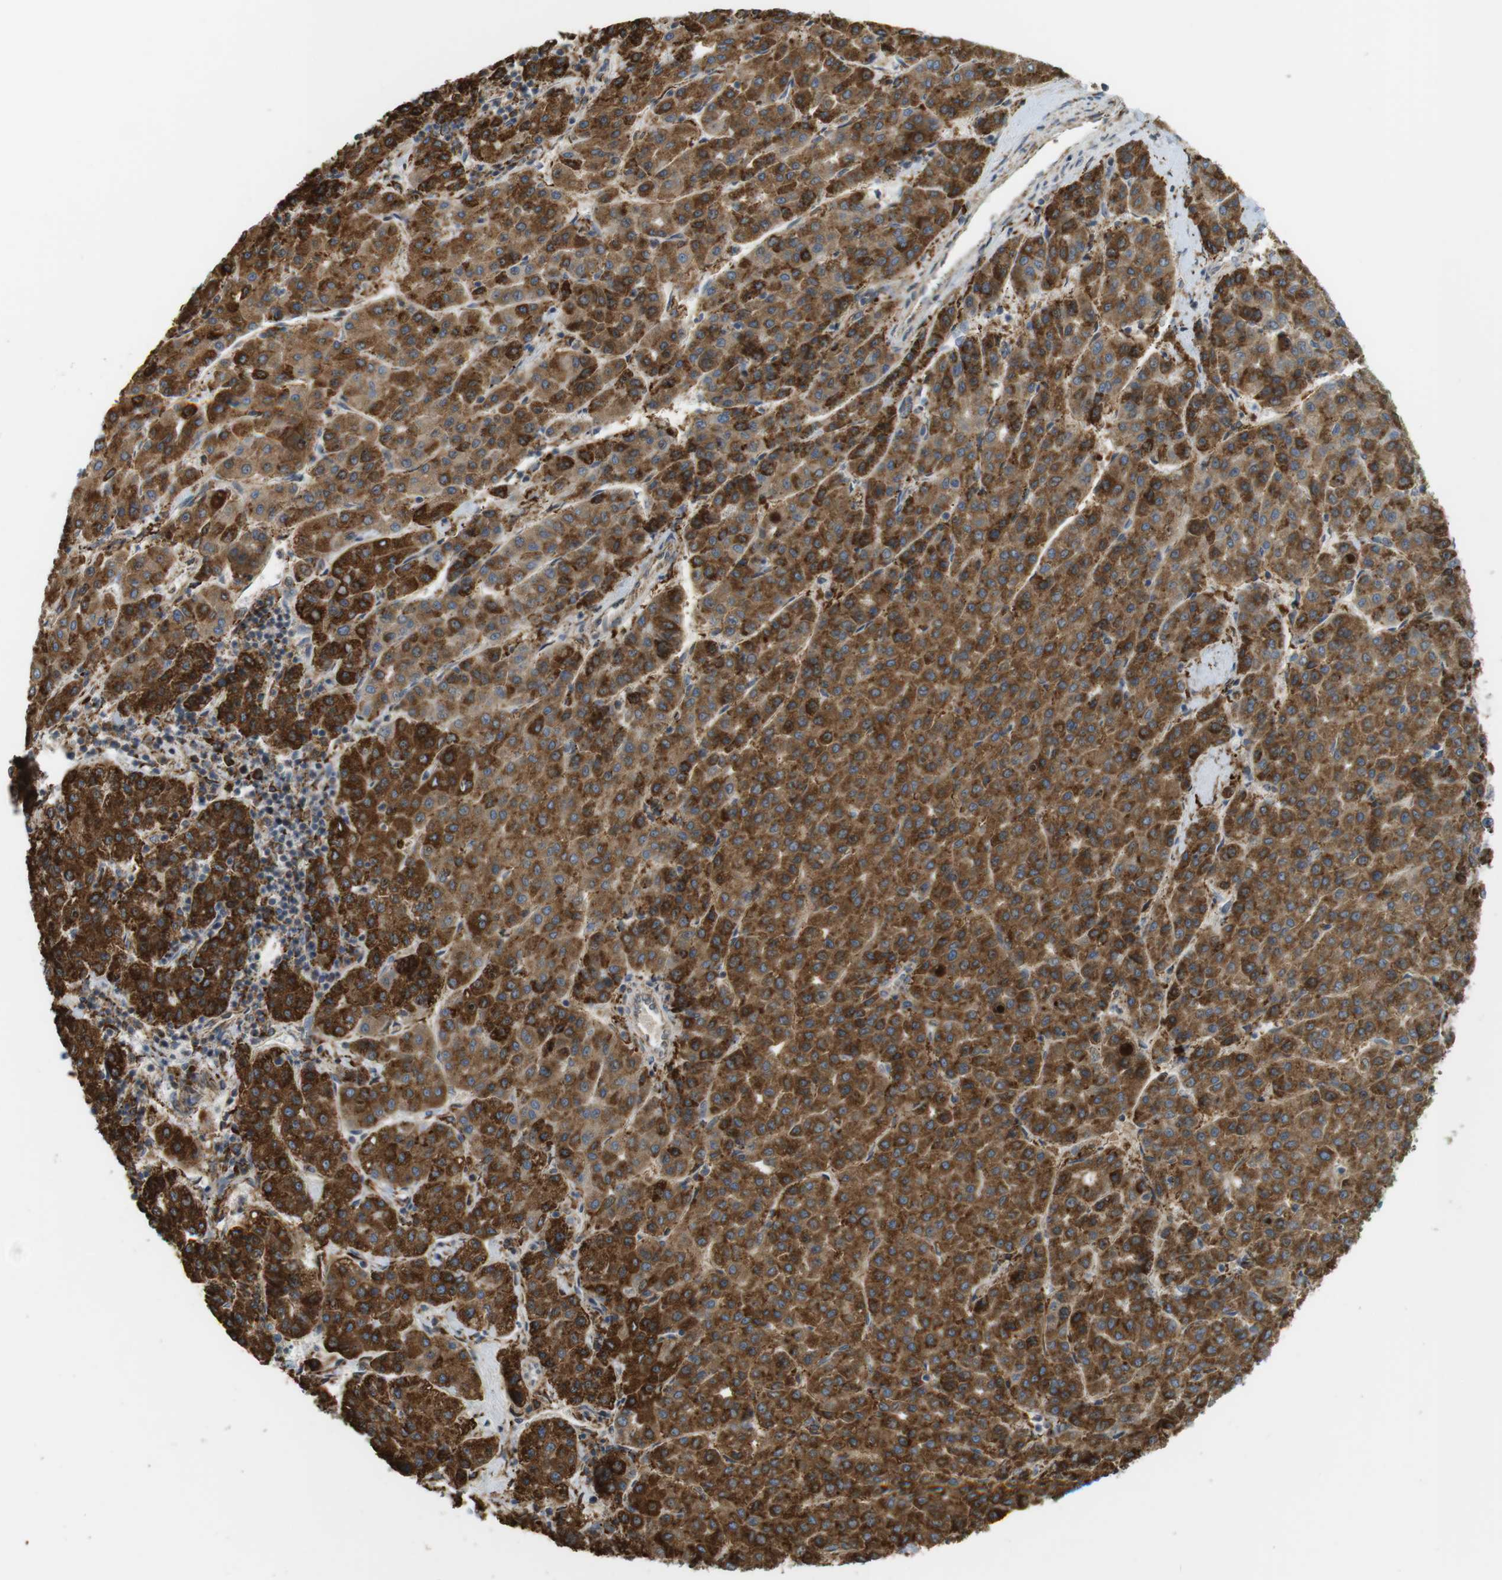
{"staining": {"intensity": "strong", "quantity": ">75%", "location": "cytoplasmic/membranous"}, "tissue": "liver cancer", "cell_type": "Tumor cells", "image_type": "cancer", "snomed": [{"axis": "morphology", "description": "Carcinoma, Hepatocellular, NOS"}, {"axis": "topography", "description": "Liver"}], "caption": "Strong cytoplasmic/membranous expression is identified in approximately >75% of tumor cells in liver hepatocellular carcinoma.", "gene": "MBOAT2", "patient": {"sex": "male", "age": 65}}